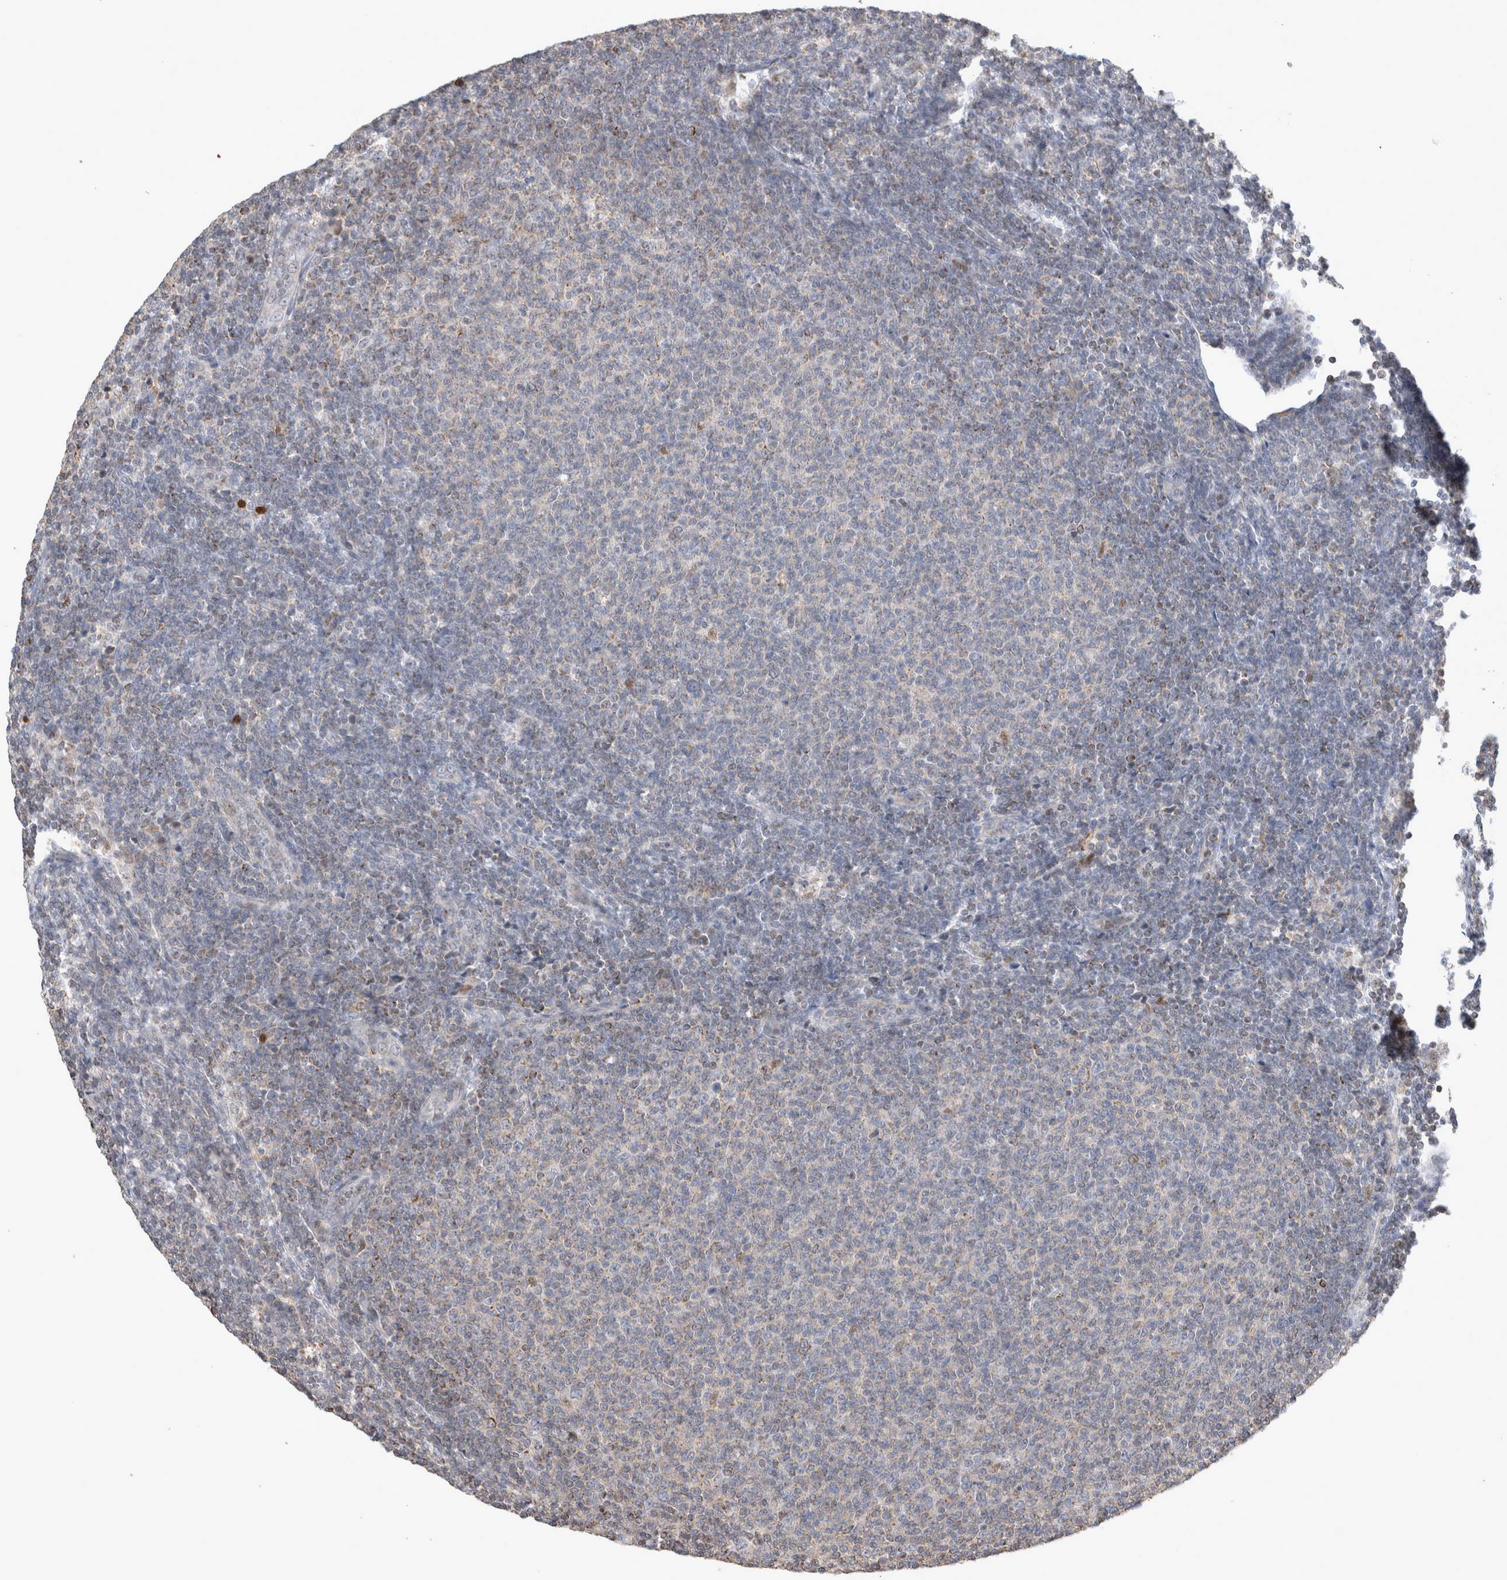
{"staining": {"intensity": "weak", "quantity": "25%-75%", "location": "cytoplasmic/membranous"}, "tissue": "lymphoma", "cell_type": "Tumor cells", "image_type": "cancer", "snomed": [{"axis": "morphology", "description": "Malignant lymphoma, non-Hodgkin's type, Low grade"}, {"axis": "topography", "description": "Lymph node"}], "caption": "High-magnification brightfield microscopy of low-grade malignant lymphoma, non-Hodgkin's type stained with DAB (3,3'-diaminobenzidine) (brown) and counterstained with hematoxylin (blue). tumor cells exhibit weak cytoplasmic/membranous staining is present in about25%-75% of cells.", "gene": "AGMAT", "patient": {"sex": "male", "age": 66}}